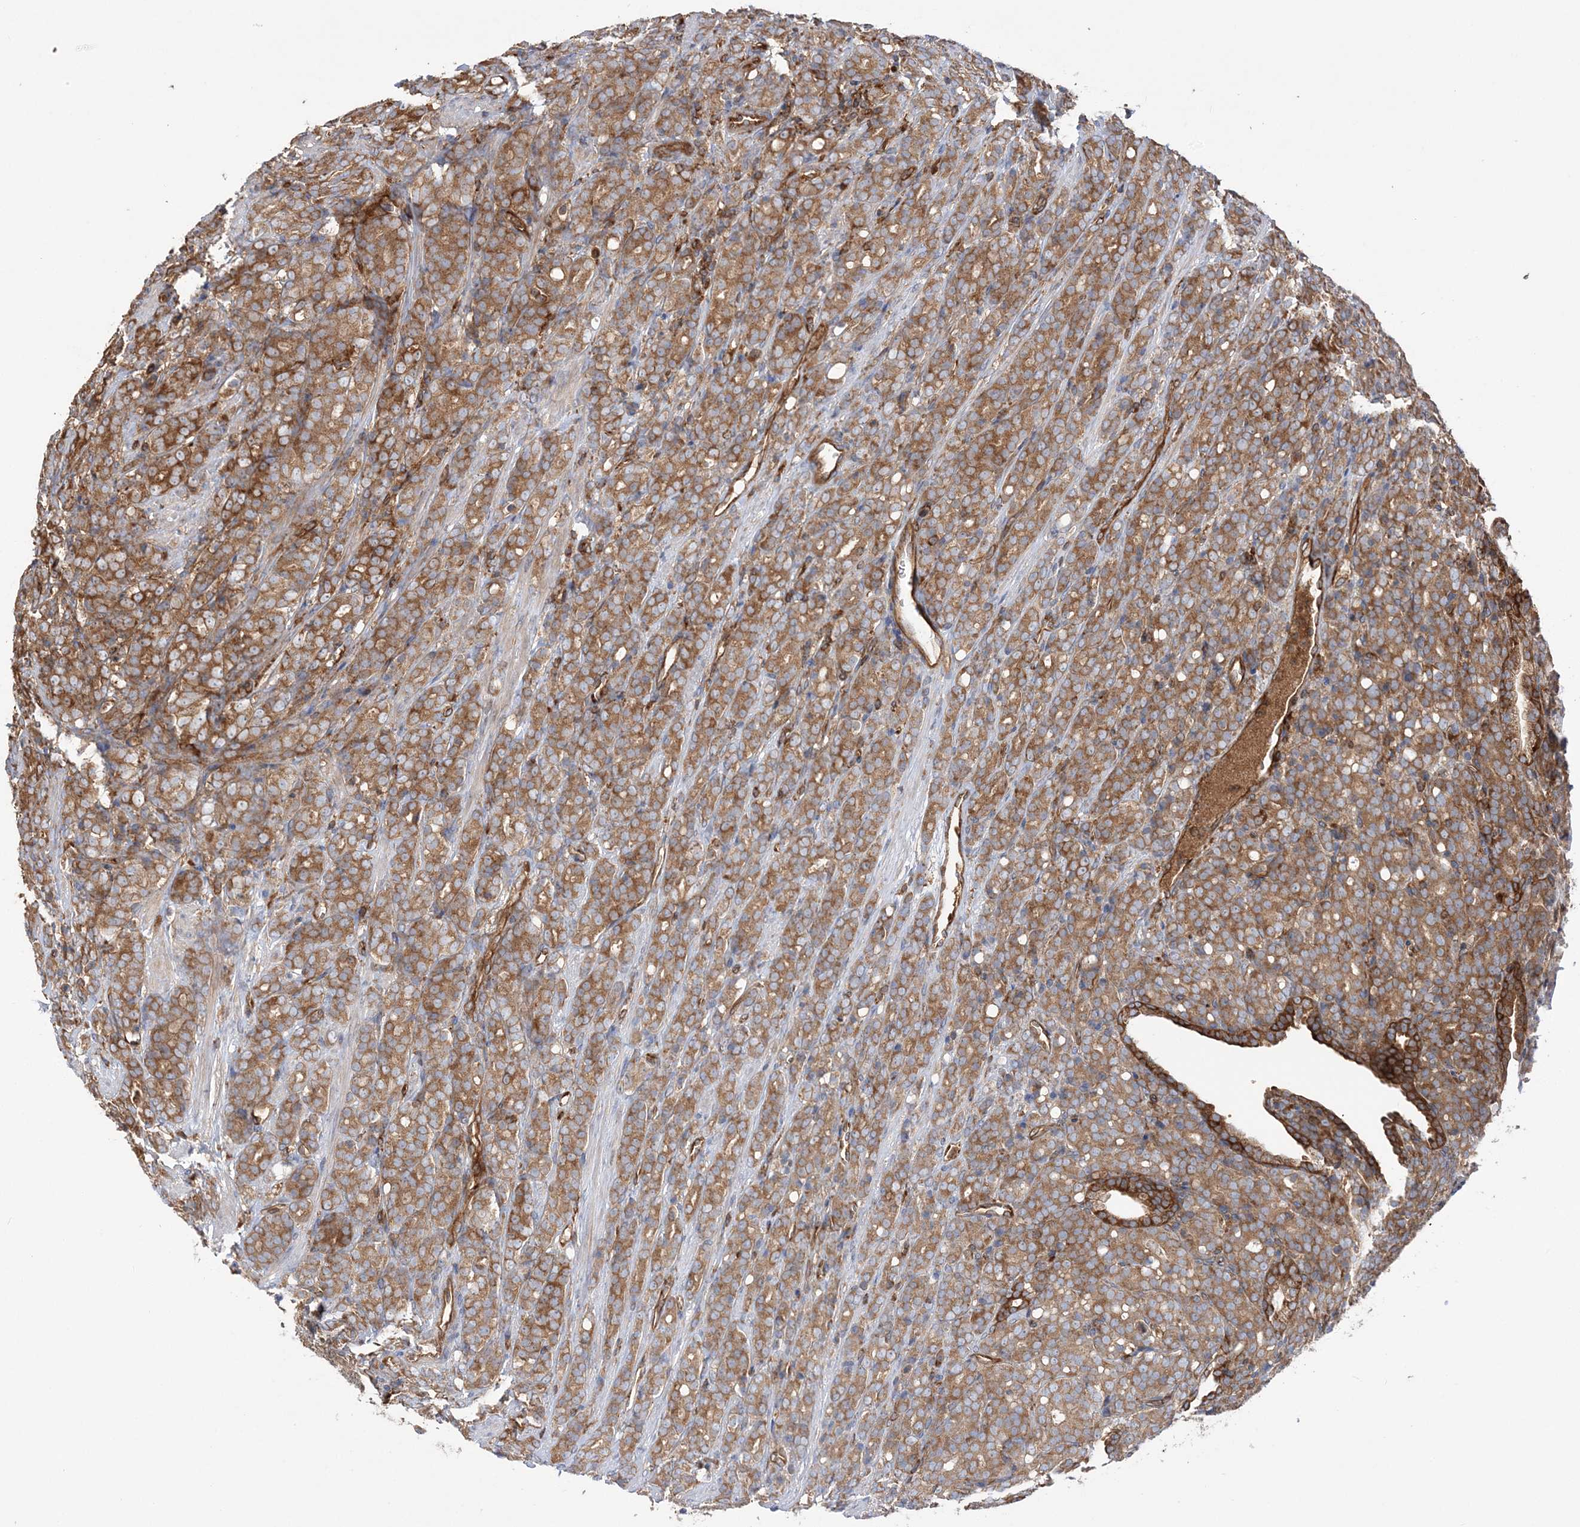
{"staining": {"intensity": "moderate", "quantity": ">75%", "location": "cytoplasmic/membranous"}, "tissue": "prostate cancer", "cell_type": "Tumor cells", "image_type": "cancer", "snomed": [{"axis": "morphology", "description": "Adenocarcinoma, High grade"}, {"axis": "topography", "description": "Prostate"}], "caption": "Protein staining of prostate cancer tissue shows moderate cytoplasmic/membranous staining in approximately >75% of tumor cells.", "gene": "TBC1D5", "patient": {"sex": "male", "age": 62}}